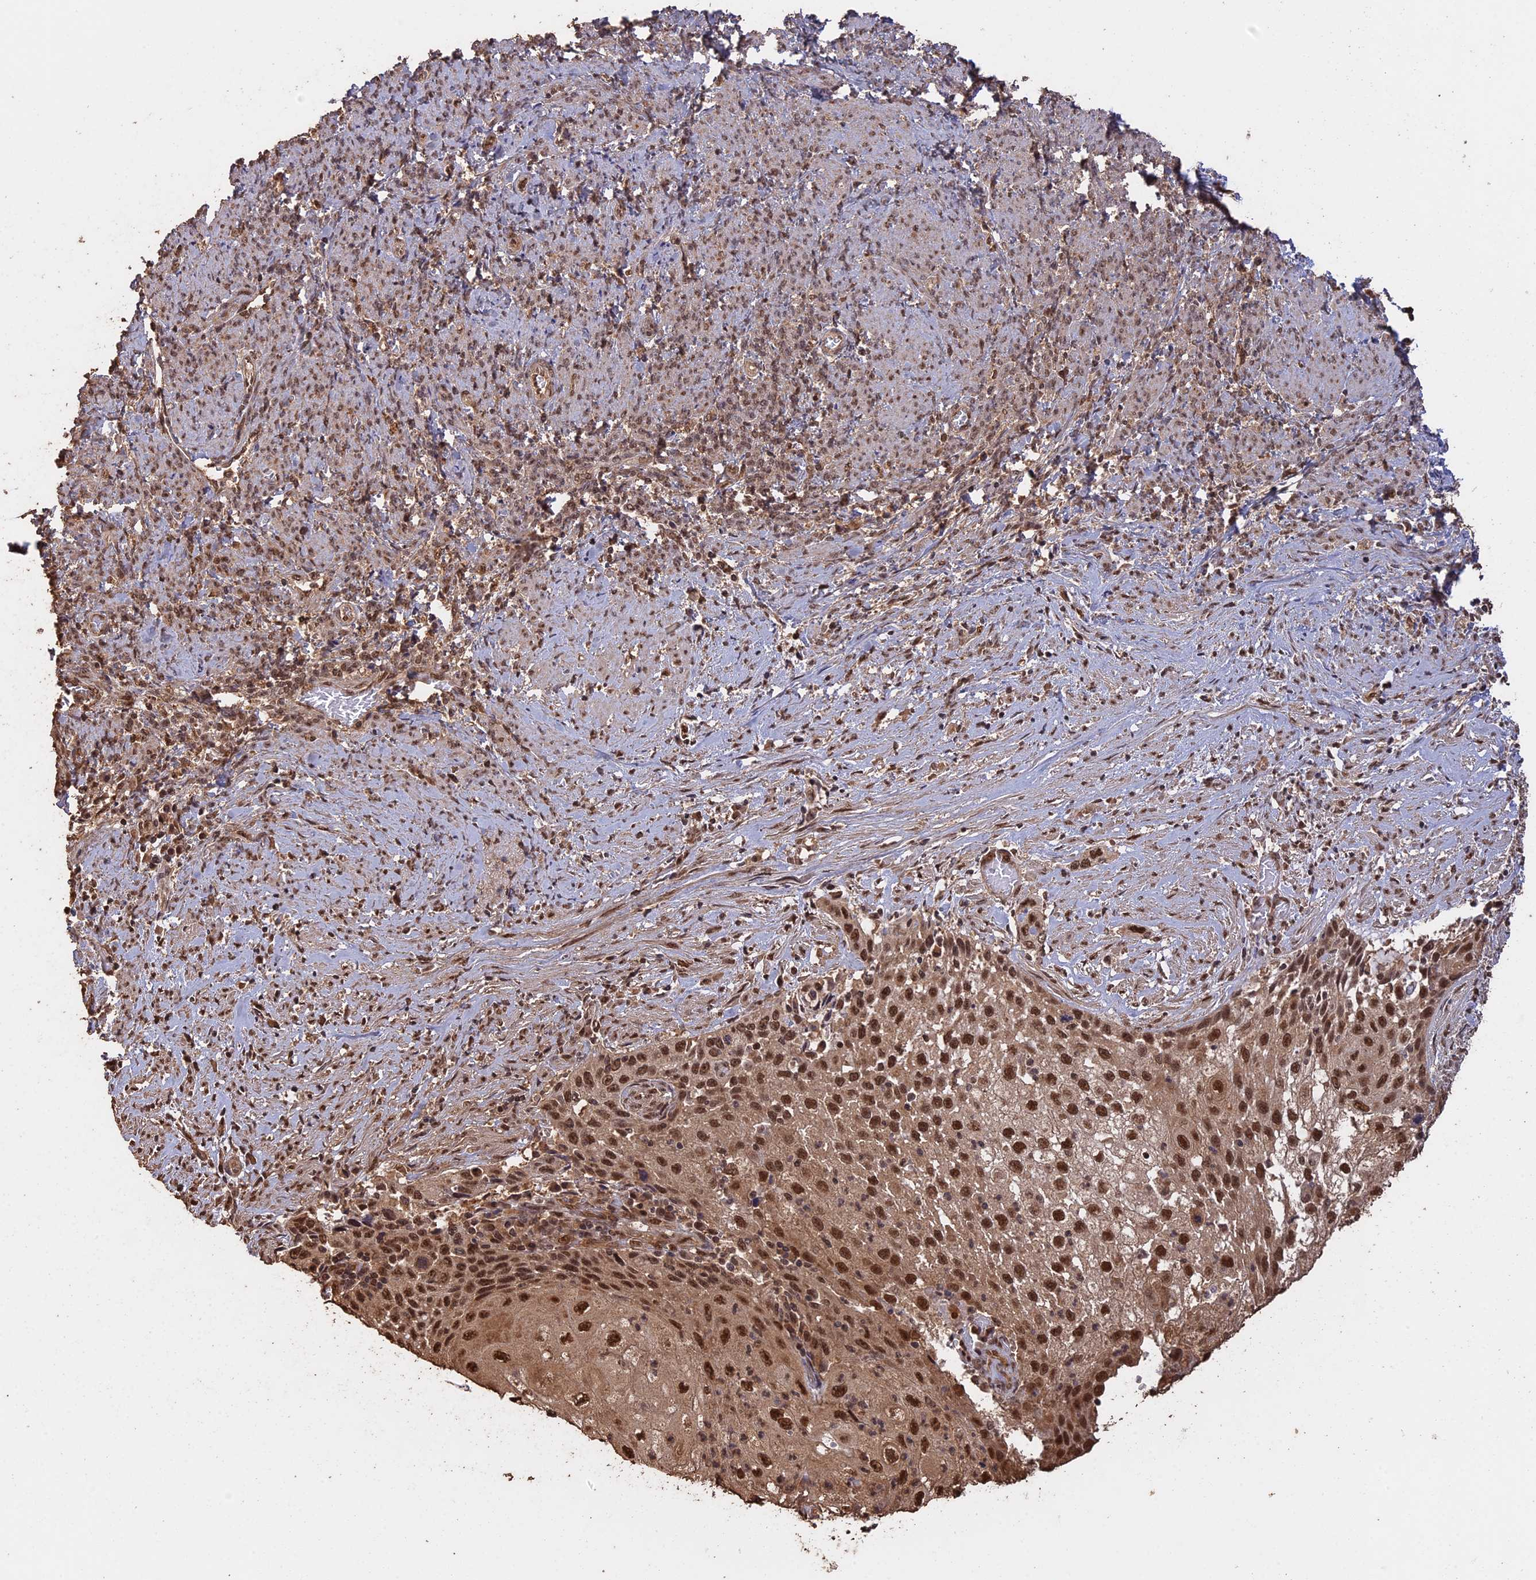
{"staining": {"intensity": "moderate", "quantity": ">75%", "location": "nuclear"}, "tissue": "cervical cancer", "cell_type": "Tumor cells", "image_type": "cancer", "snomed": [{"axis": "morphology", "description": "Squamous cell carcinoma, NOS"}, {"axis": "topography", "description": "Cervix"}], "caption": "Immunohistochemical staining of cervical cancer shows moderate nuclear protein staining in approximately >75% of tumor cells.", "gene": "PSMC6", "patient": {"sex": "female", "age": 67}}